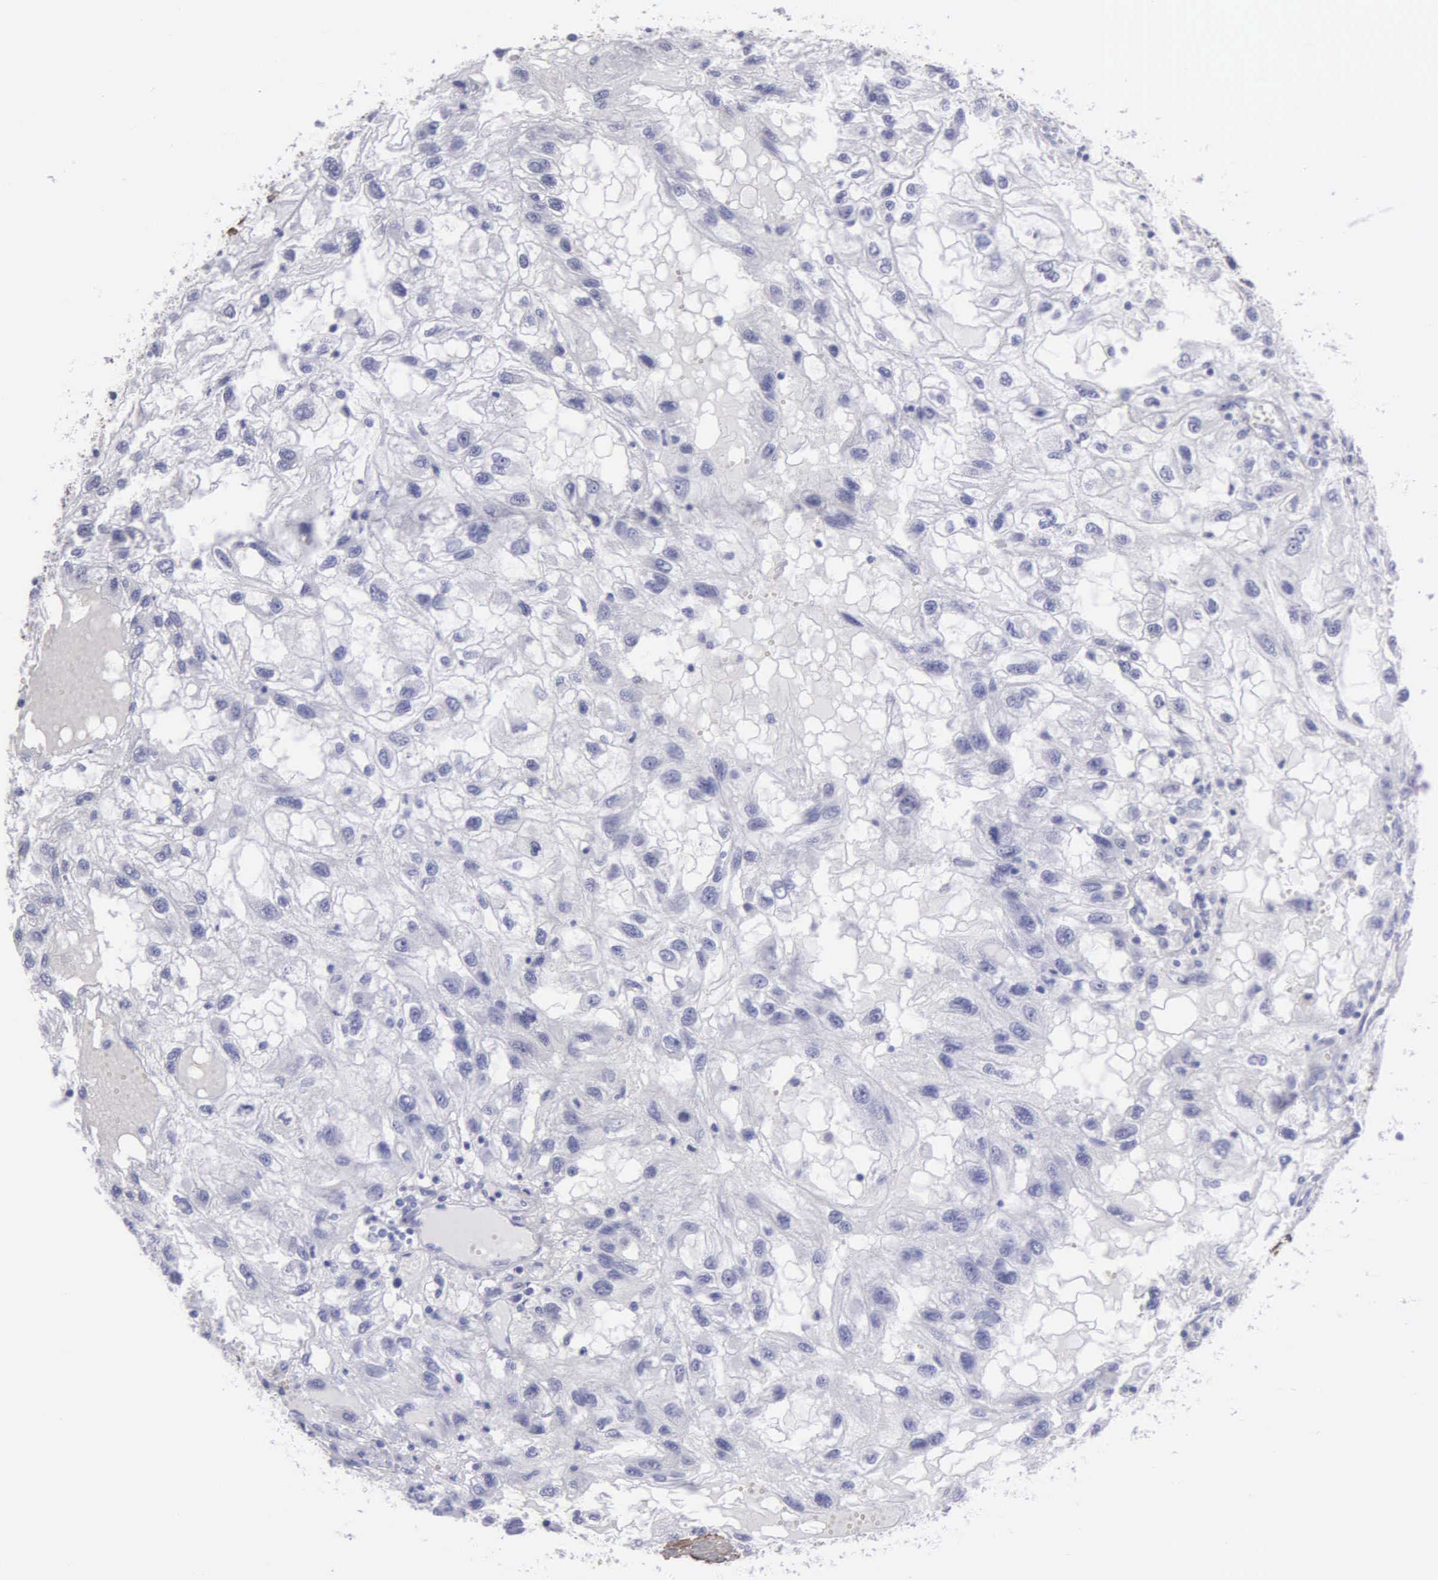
{"staining": {"intensity": "negative", "quantity": "none", "location": "none"}, "tissue": "renal cancer", "cell_type": "Tumor cells", "image_type": "cancer", "snomed": [{"axis": "morphology", "description": "Normal tissue, NOS"}, {"axis": "morphology", "description": "Adenocarcinoma, NOS"}, {"axis": "topography", "description": "Kidney"}], "caption": "Adenocarcinoma (renal) was stained to show a protein in brown. There is no significant staining in tumor cells.", "gene": "FBLN5", "patient": {"sex": "male", "age": 71}}